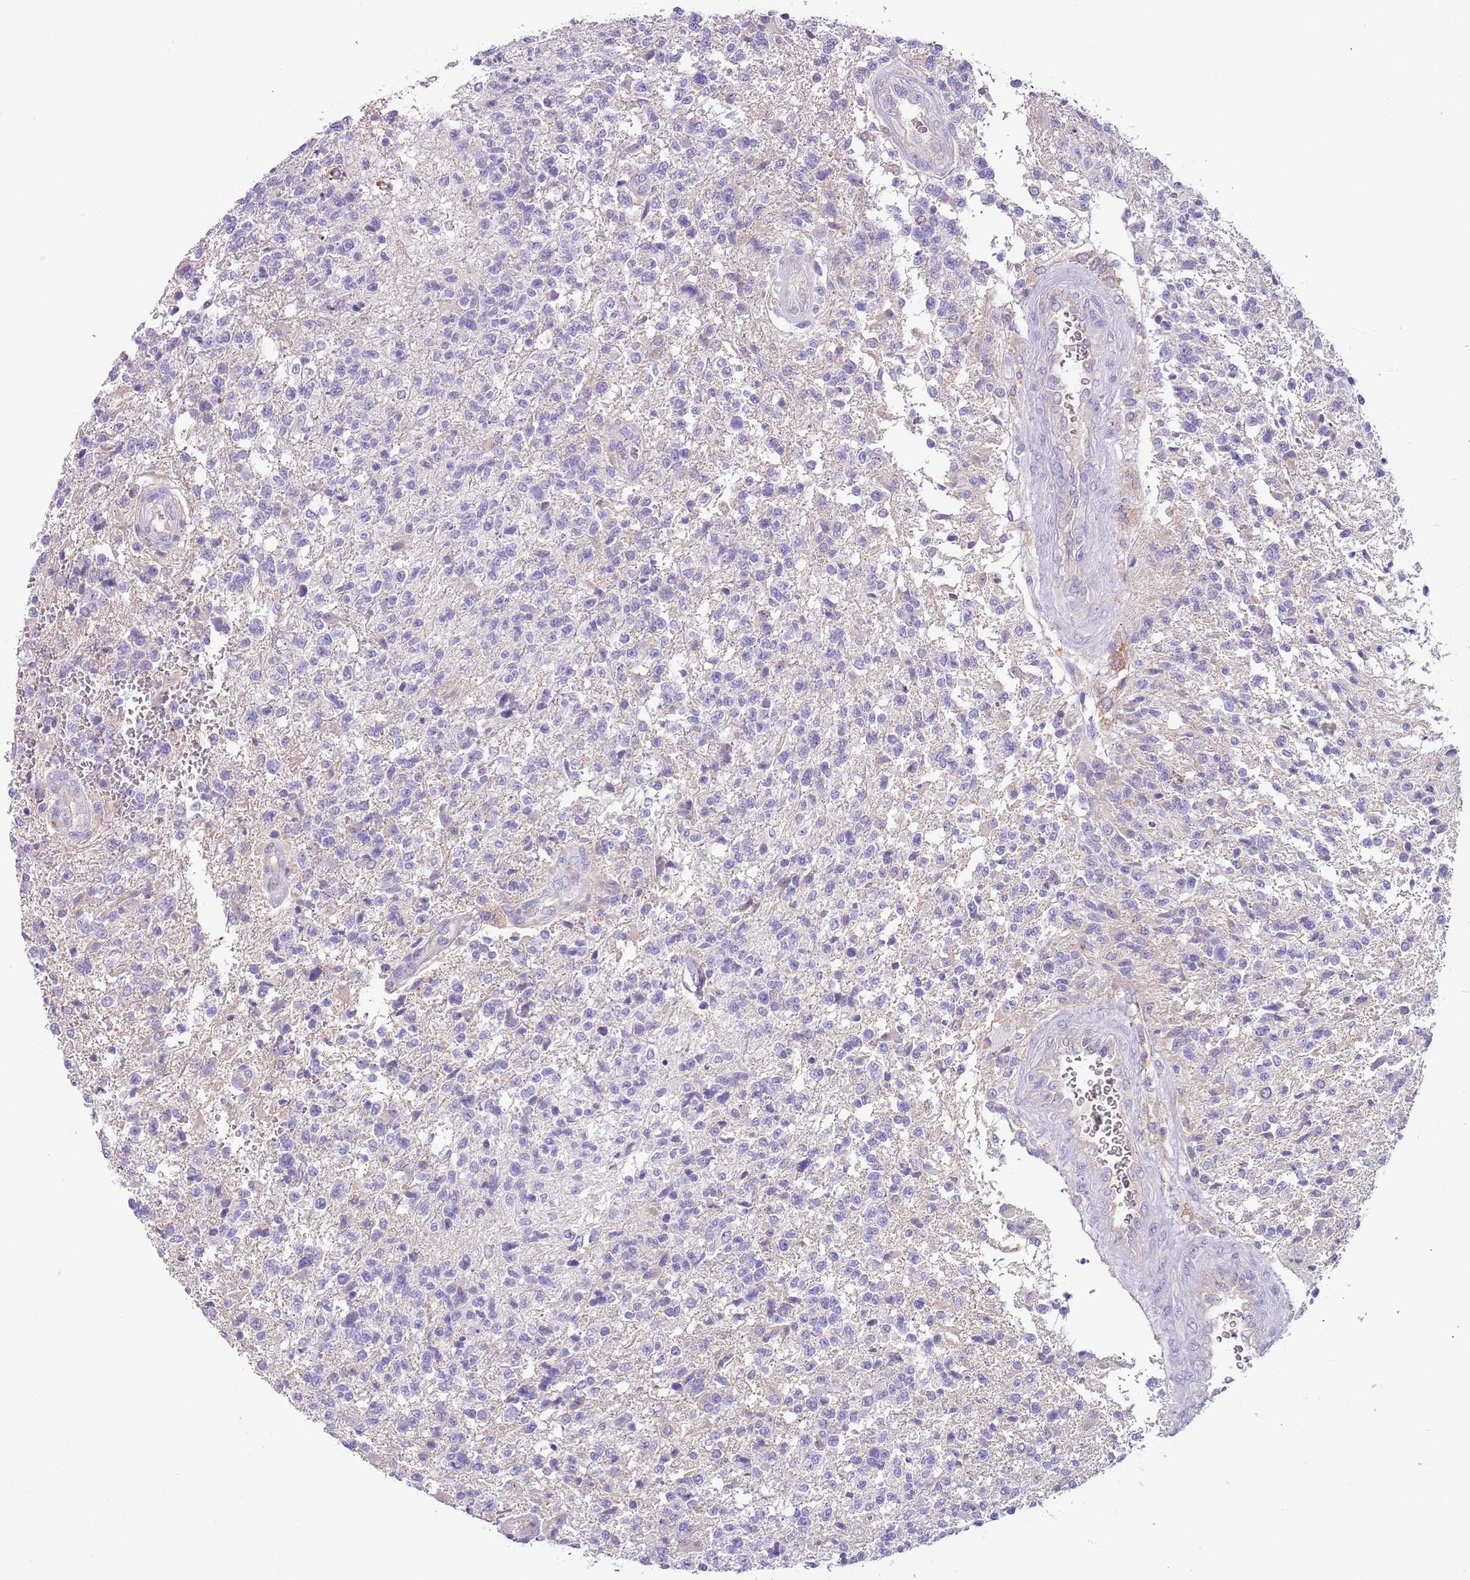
{"staining": {"intensity": "negative", "quantity": "none", "location": "none"}, "tissue": "glioma", "cell_type": "Tumor cells", "image_type": "cancer", "snomed": [{"axis": "morphology", "description": "Glioma, malignant, High grade"}, {"axis": "topography", "description": "Brain"}], "caption": "A photomicrograph of human high-grade glioma (malignant) is negative for staining in tumor cells.", "gene": "HES3", "patient": {"sex": "male", "age": 56}}